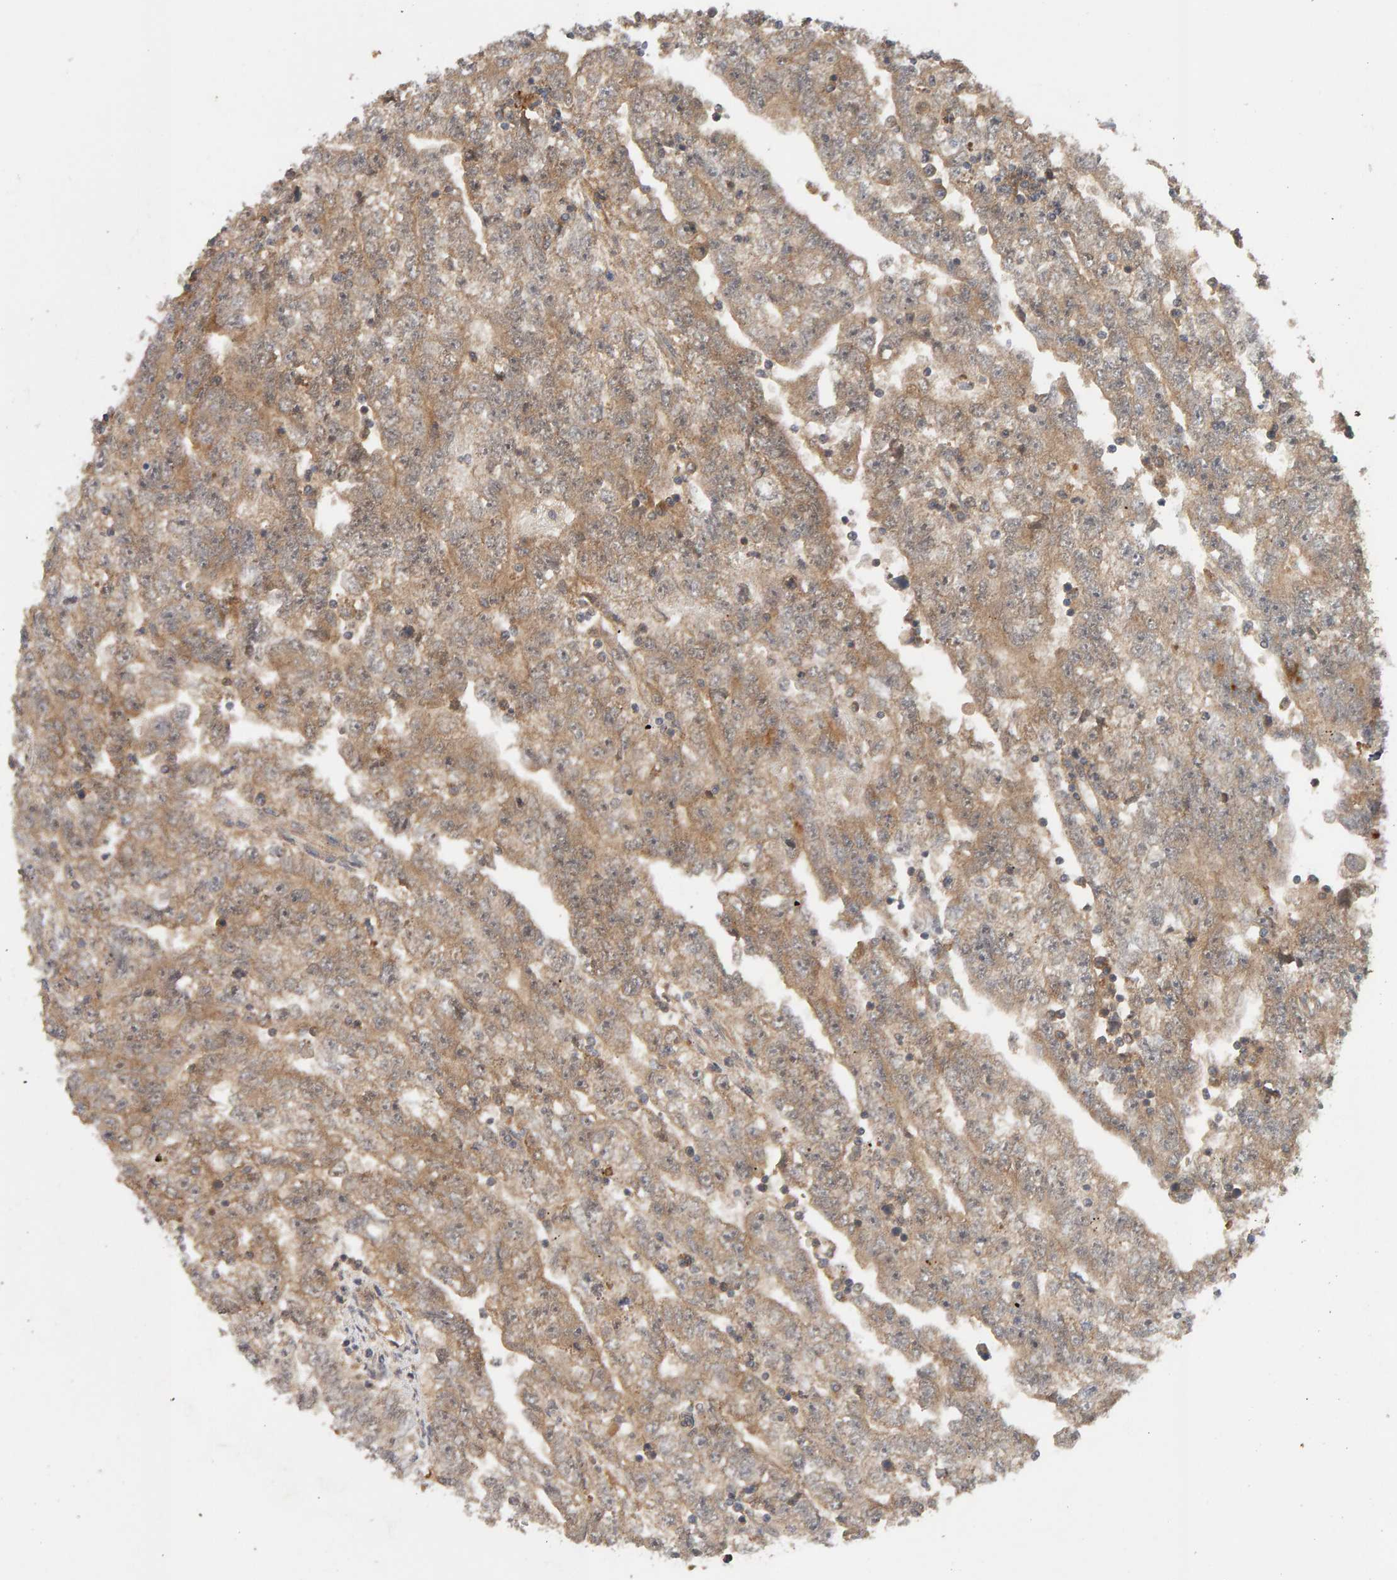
{"staining": {"intensity": "weak", "quantity": ">75%", "location": "cytoplasmic/membranous"}, "tissue": "testis cancer", "cell_type": "Tumor cells", "image_type": "cancer", "snomed": [{"axis": "morphology", "description": "Carcinoma, Embryonal, NOS"}, {"axis": "topography", "description": "Testis"}], "caption": "An IHC photomicrograph of tumor tissue is shown. Protein staining in brown shows weak cytoplasmic/membranous positivity in testis embryonal carcinoma within tumor cells. Using DAB (brown) and hematoxylin (blue) stains, captured at high magnification using brightfield microscopy.", "gene": "DNAJC7", "patient": {"sex": "male", "age": 25}}